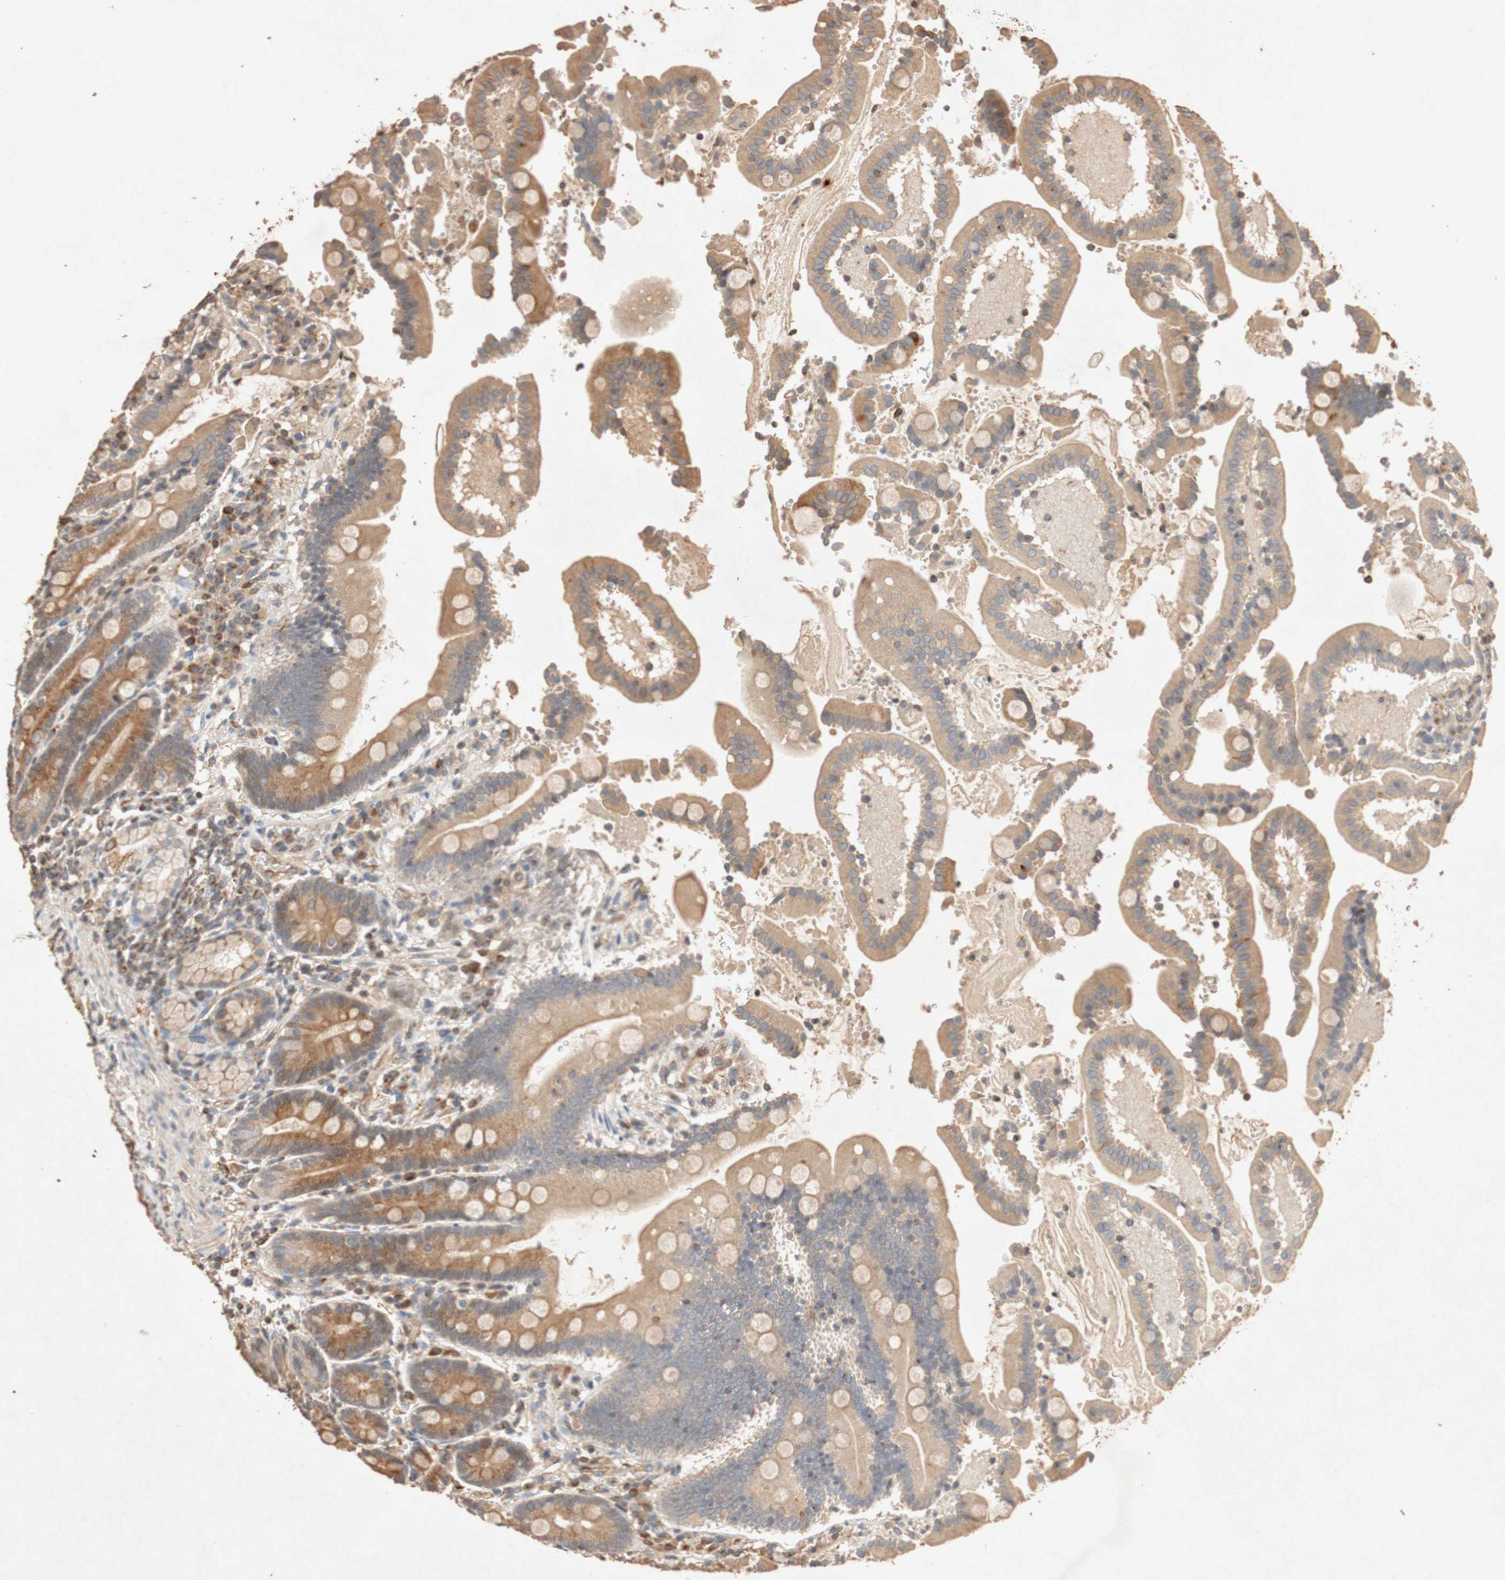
{"staining": {"intensity": "moderate", "quantity": ">75%", "location": "cytoplasmic/membranous"}, "tissue": "duodenum", "cell_type": "Glandular cells", "image_type": "normal", "snomed": [{"axis": "morphology", "description": "Normal tissue, NOS"}, {"axis": "topography", "description": "Small intestine, NOS"}], "caption": "A photomicrograph of human duodenum stained for a protein shows moderate cytoplasmic/membranous brown staining in glandular cells. Nuclei are stained in blue.", "gene": "TUBB", "patient": {"sex": "female", "age": 71}}